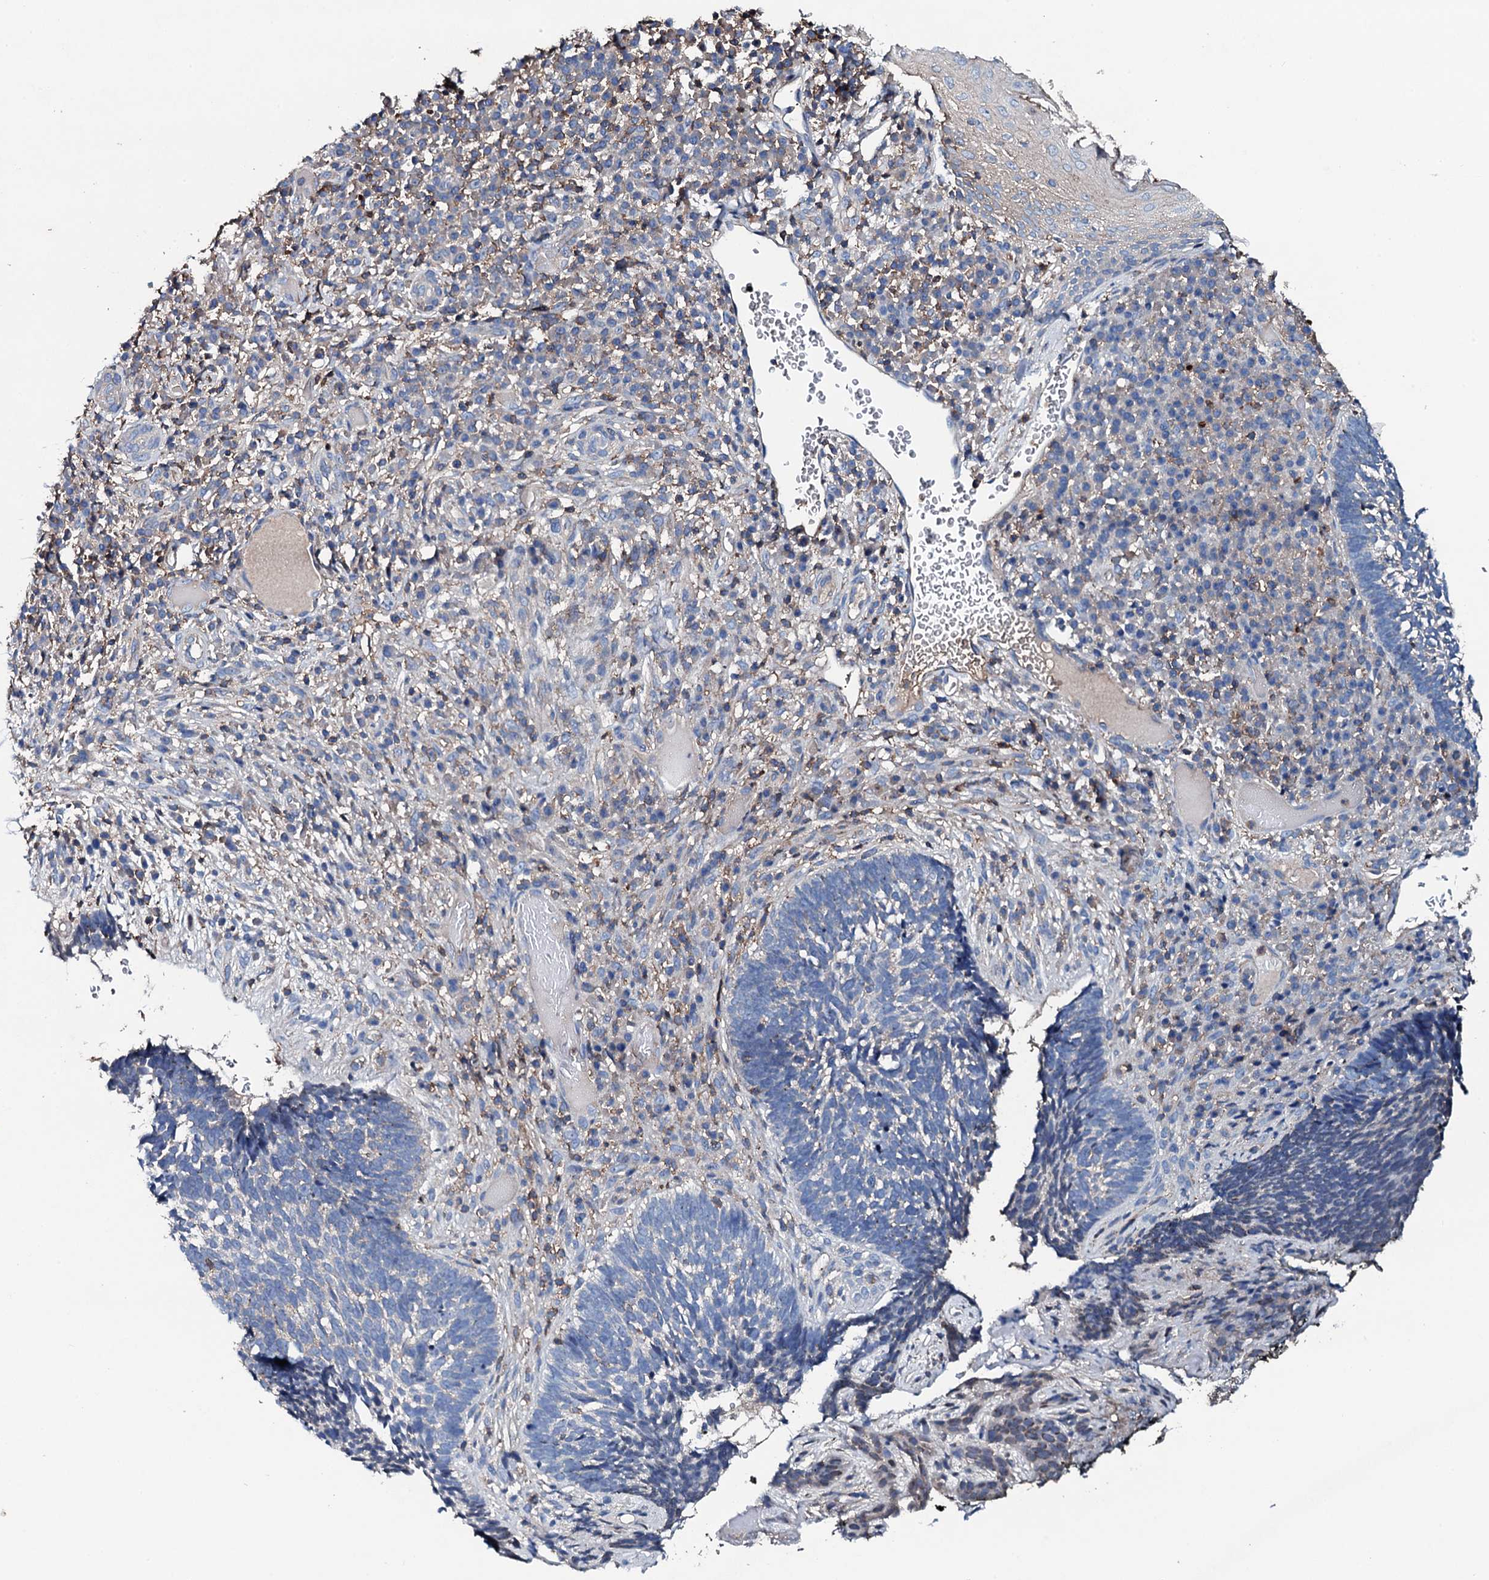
{"staining": {"intensity": "negative", "quantity": "none", "location": "none"}, "tissue": "skin cancer", "cell_type": "Tumor cells", "image_type": "cancer", "snomed": [{"axis": "morphology", "description": "Basal cell carcinoma"}, {"axis": "topography", "description": "Skin"}], "caption": "This is a image of immunohistochemistry staining of skin cancer, which shows no expression in tumor cells.", "gene": "MS4A4E", "patient": {"sex": "male", "age": 88}}